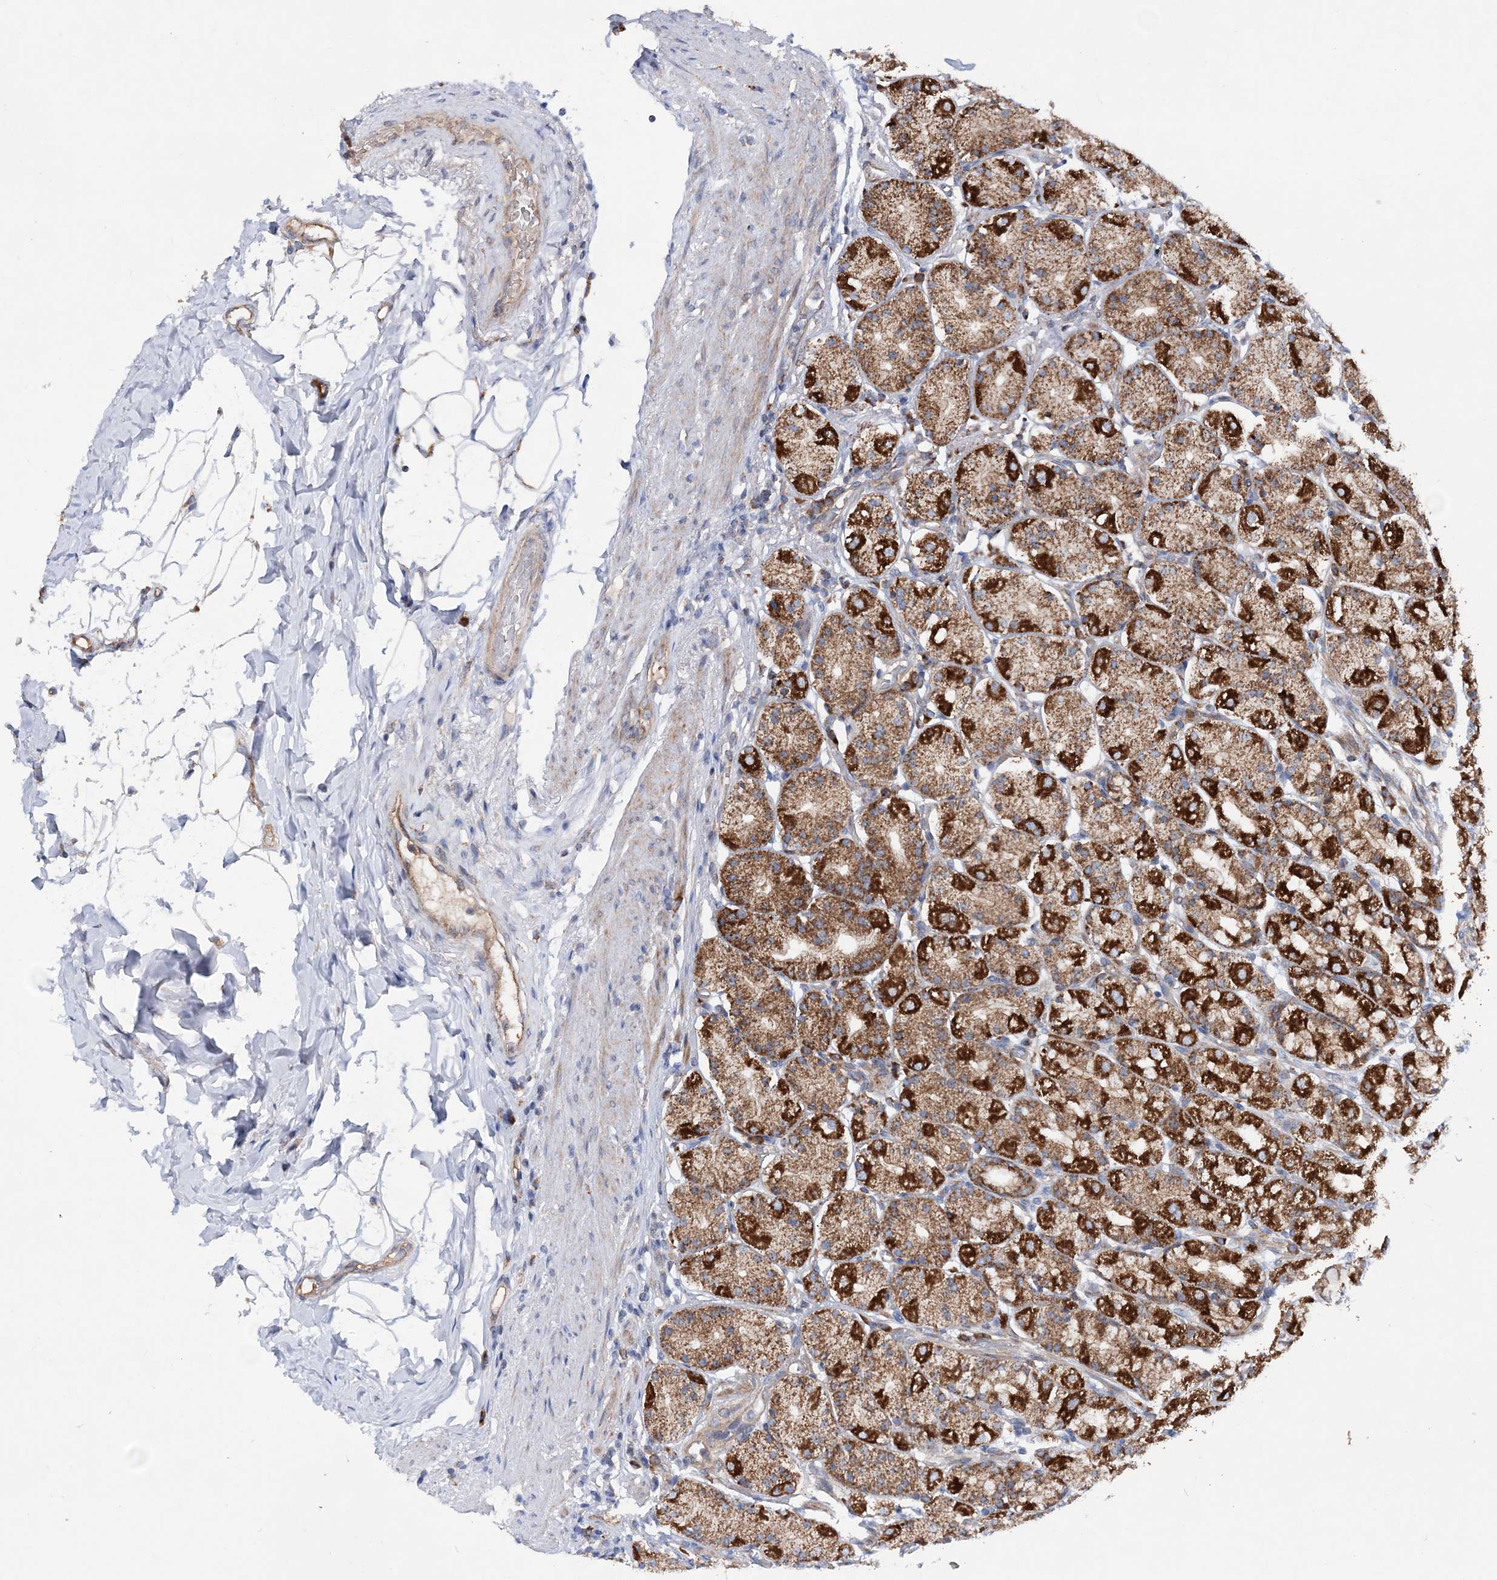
{"staining": {"intensity": "strong", "quantity": ">75%", "location": "cytoplasmic/membranous"}, "tissue": "stomach", "cell_type": "Glandular cells", "image_type": "normal", "snomed": [{"axis": "morphology", "description": "Normal tissue, NOS"}, {"axis": "topography", "description": "Stomach, upper"}], "caption": "Glandular cells show high levels of strong cytoplasmic/membranous staining in approximately >75% of cells in normal stomach.", "gene": "NGLY1", "patient": {"sex": "male", "age": 68}}